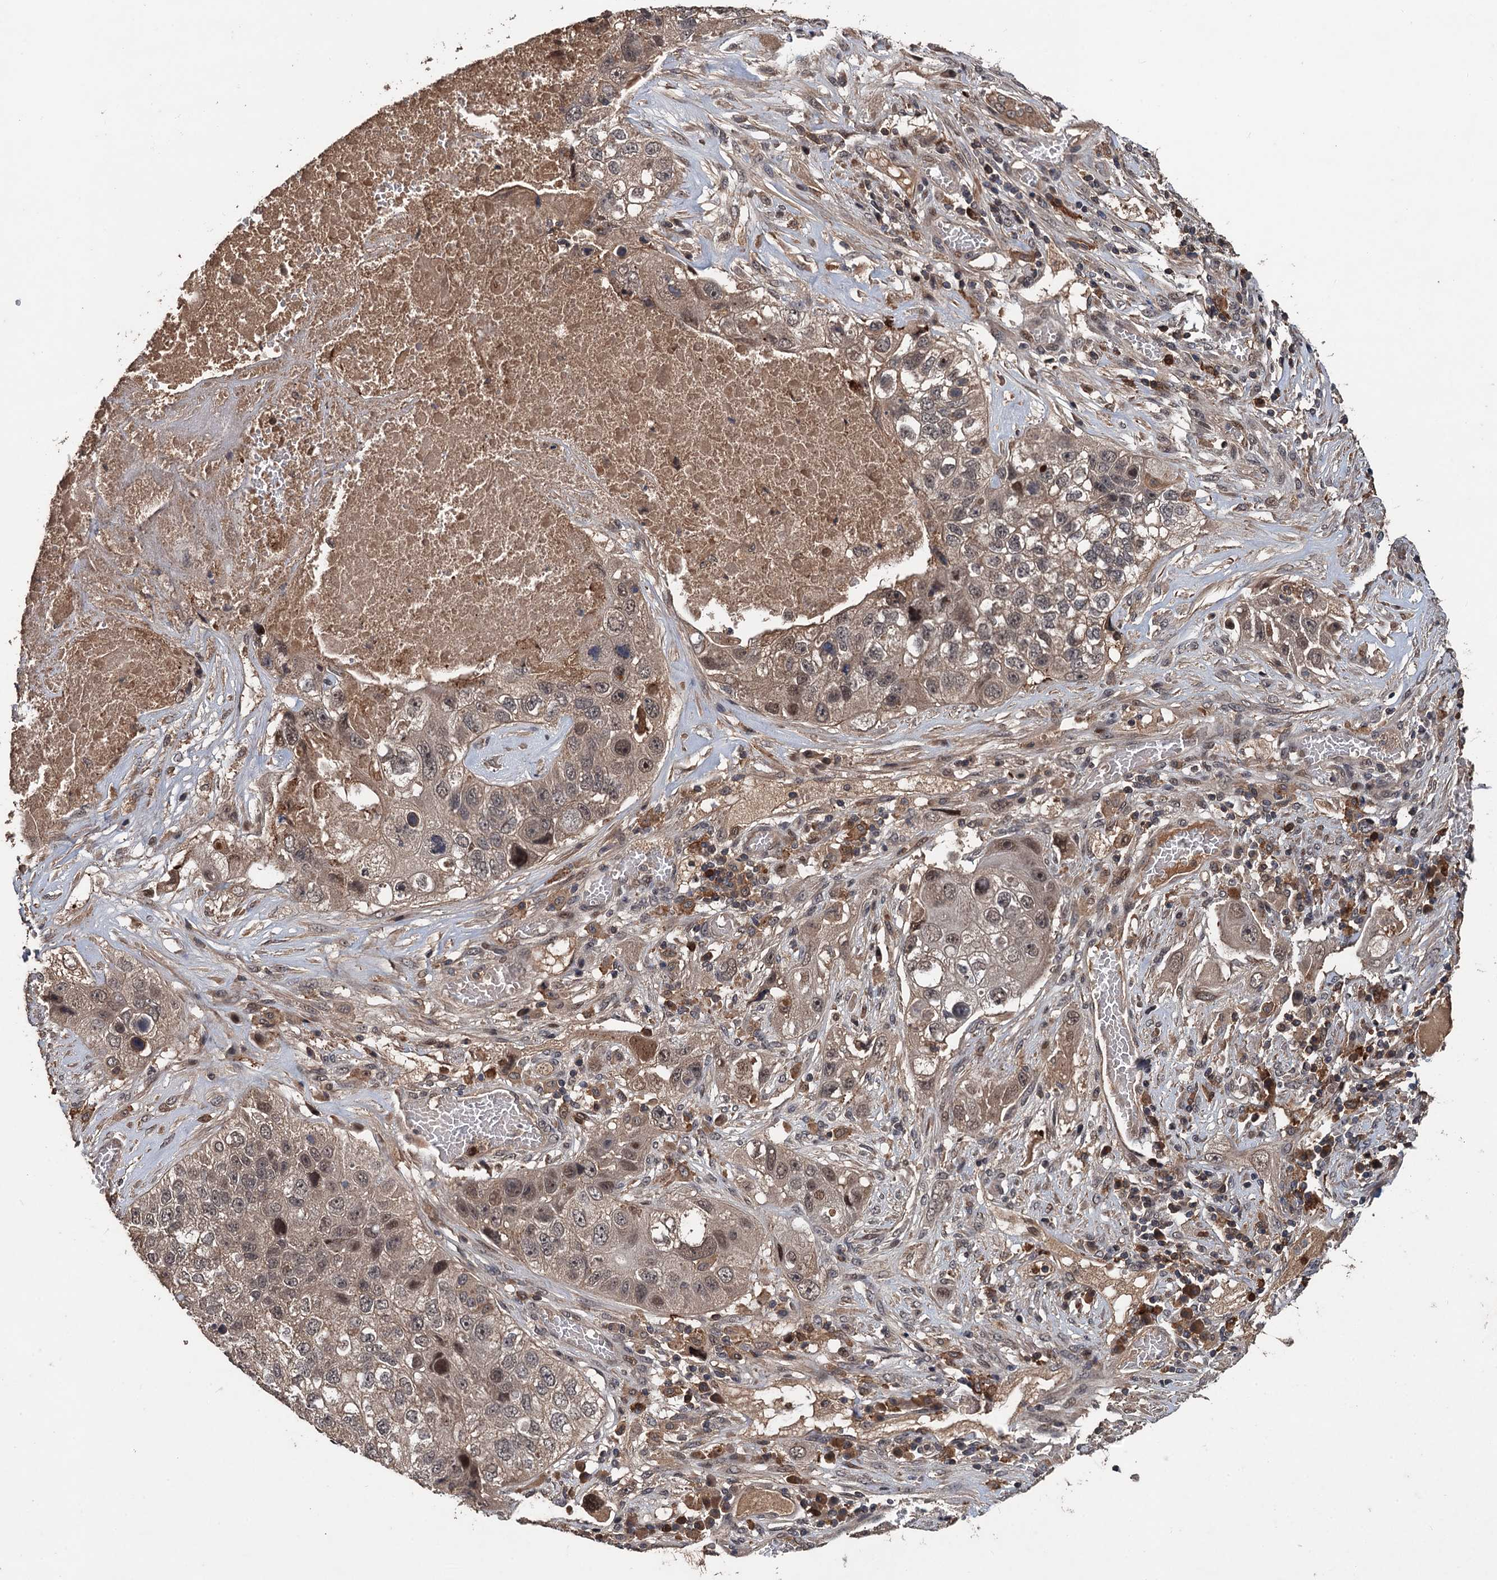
{"staining": {"intensity": "weak", "quantity": ">75%", "location": "cytoplasmic/membranous,nuclear"}, "tissue": "lung cancer", "cell_type": "Tumor cells", "image_type": "cancer", "snomed": [{"axis": "morphology", "description": "Squamous cell carcinoma, NOS"}, {"axis": "topography", "description": "Lung"}], "caption": "An image of squamous cell carcinoma (lung) stained for a protein shows weak cytoplasmic/membranous and nuclear brown staining in tumor cells. (DAB IHC, brown staining for protein, blue staining for nuclei).", "gene": "ZNF438", "patient": {"sex": "male", "age": 61}}